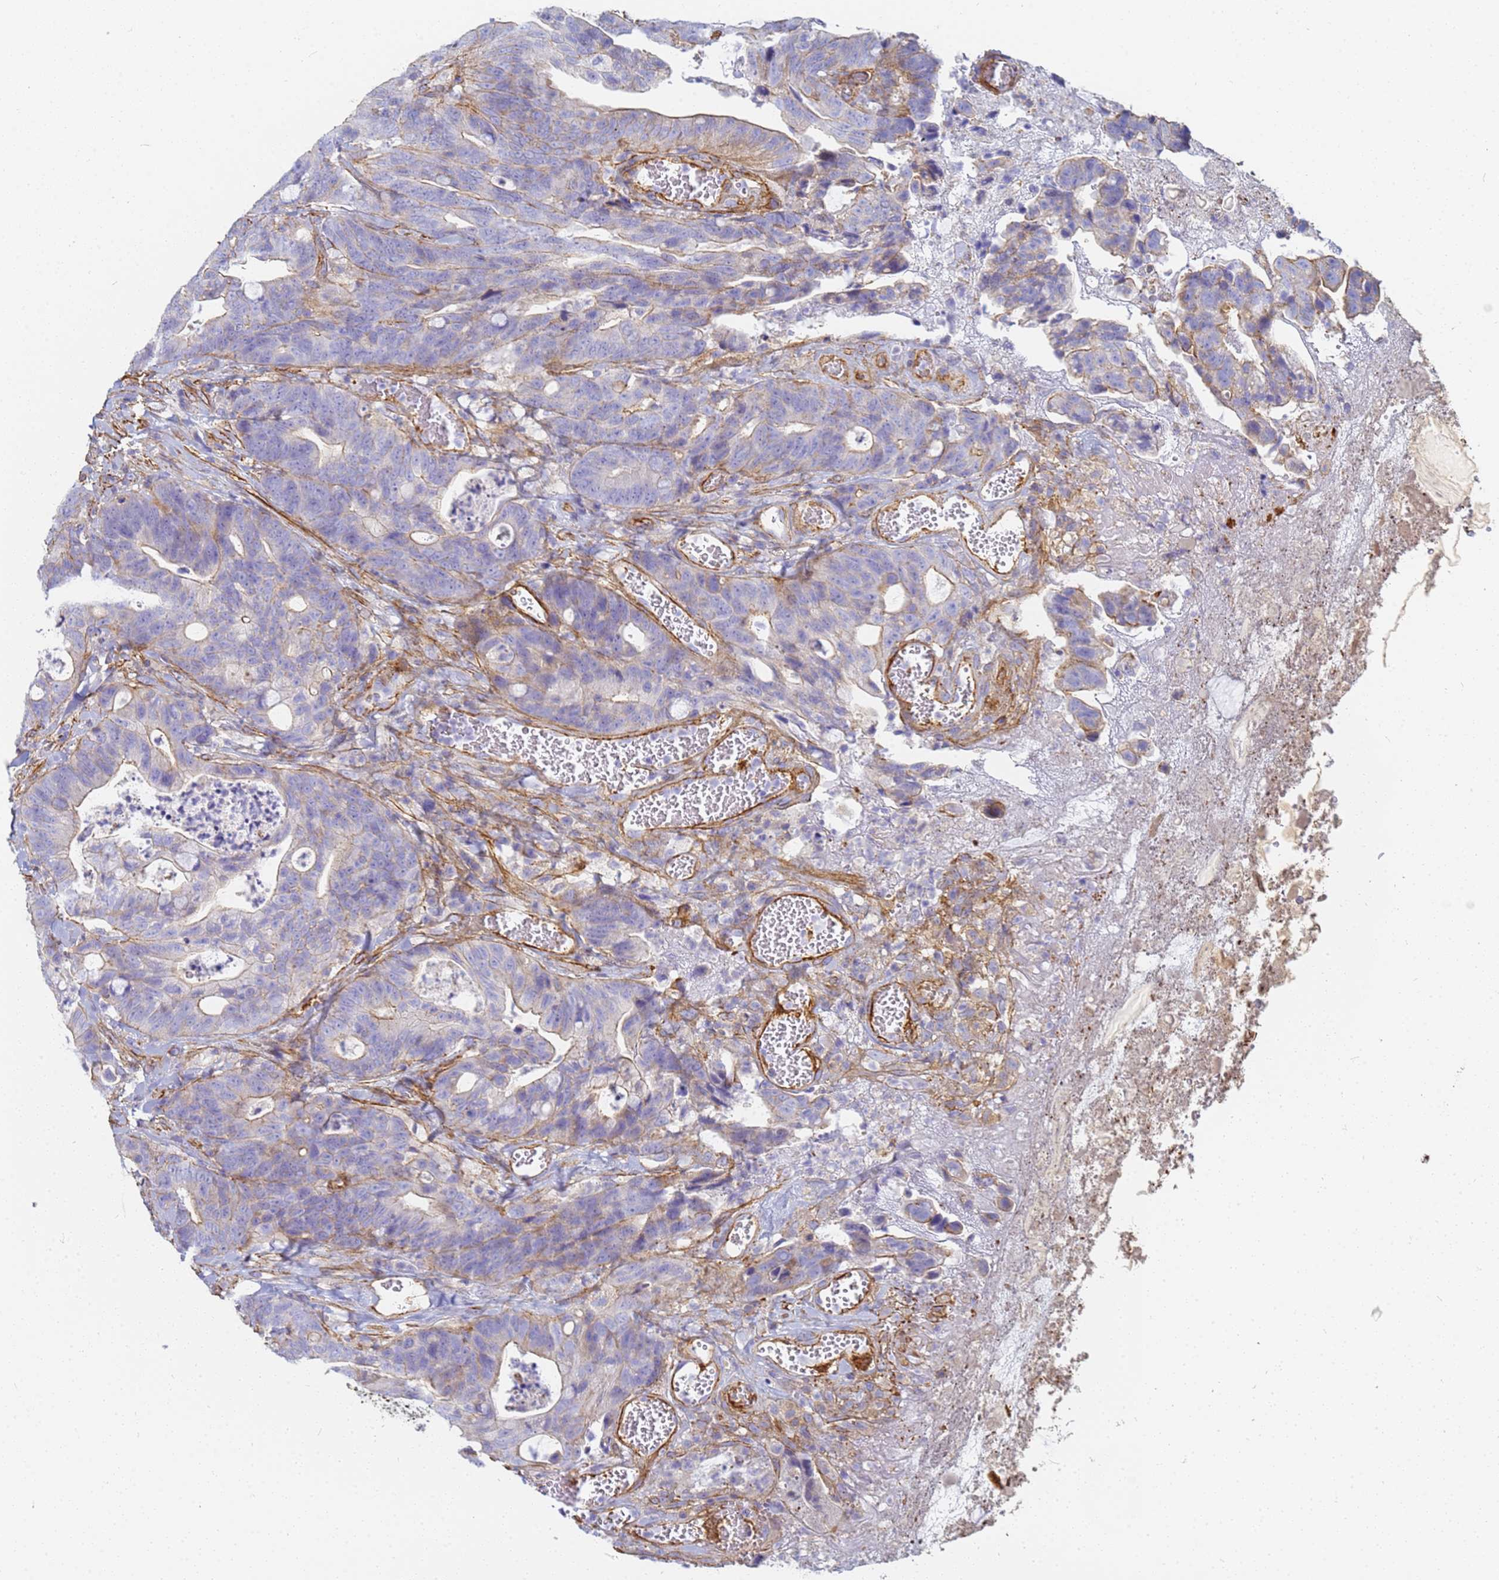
{"staining": {"intensity": "moderate", "quantity": "<25%", "location": "cytoplasmic/membranous"}, "tissue": "colorectal cancer", "cell_type": "Tumor cells", "image_type": "cancer", "snomed": [{"axis": "morphology", "description": "Adenocarcinoma, NOS"}, {"axis": "topography", "description": "Colon"}], "caption": "A brown stain highlights moderate cytoplasmic/membranous expression of a protein in colorectal cancer (adenocarcinoma) tumor cells. The staining is performed using DAB brown chromogen to label protein expression. The nuclei are counter-stained blue using hematoxylin.", "gene": "TPM1", "patient": {"sex": "female", "age": 82}}